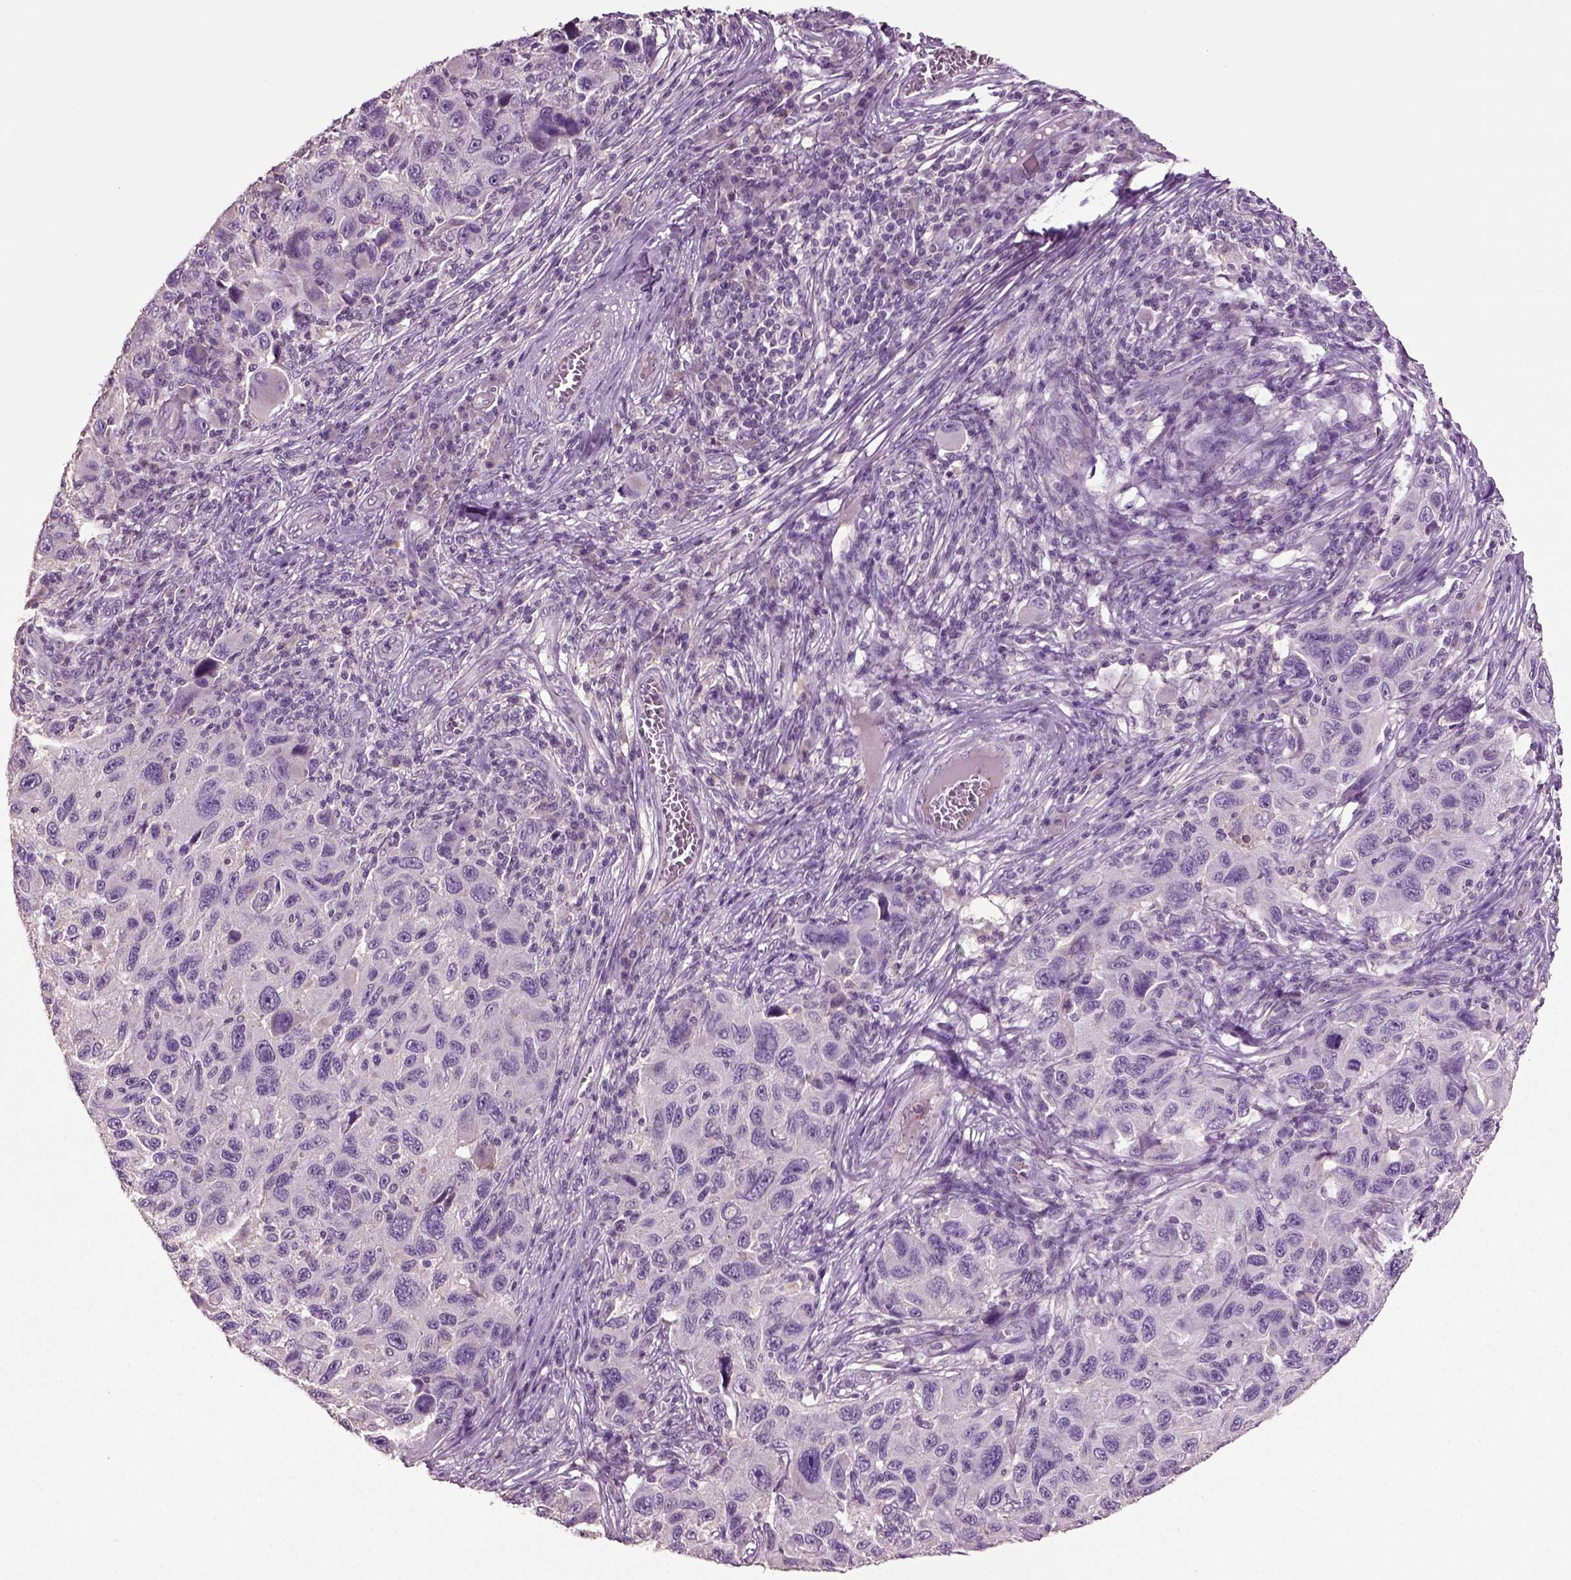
{"staining": {"intensity": "negative", "quantity": "none", "location": "none"}, "tissue": "melanoma", "cell_type": "Tumor cells", "image_type": "cancer", "snomed": [{"axis": "morphology", "description": "Malignant melanoma, NOS"}, {"axis": "topography", "description": "Skin"}], "caption": "IHC image of melanoma stained for a protein (brown), which shows no expression in tumor cells.", "gene": "DEFB118", "patient": {"sex": "male", "age": 53}}